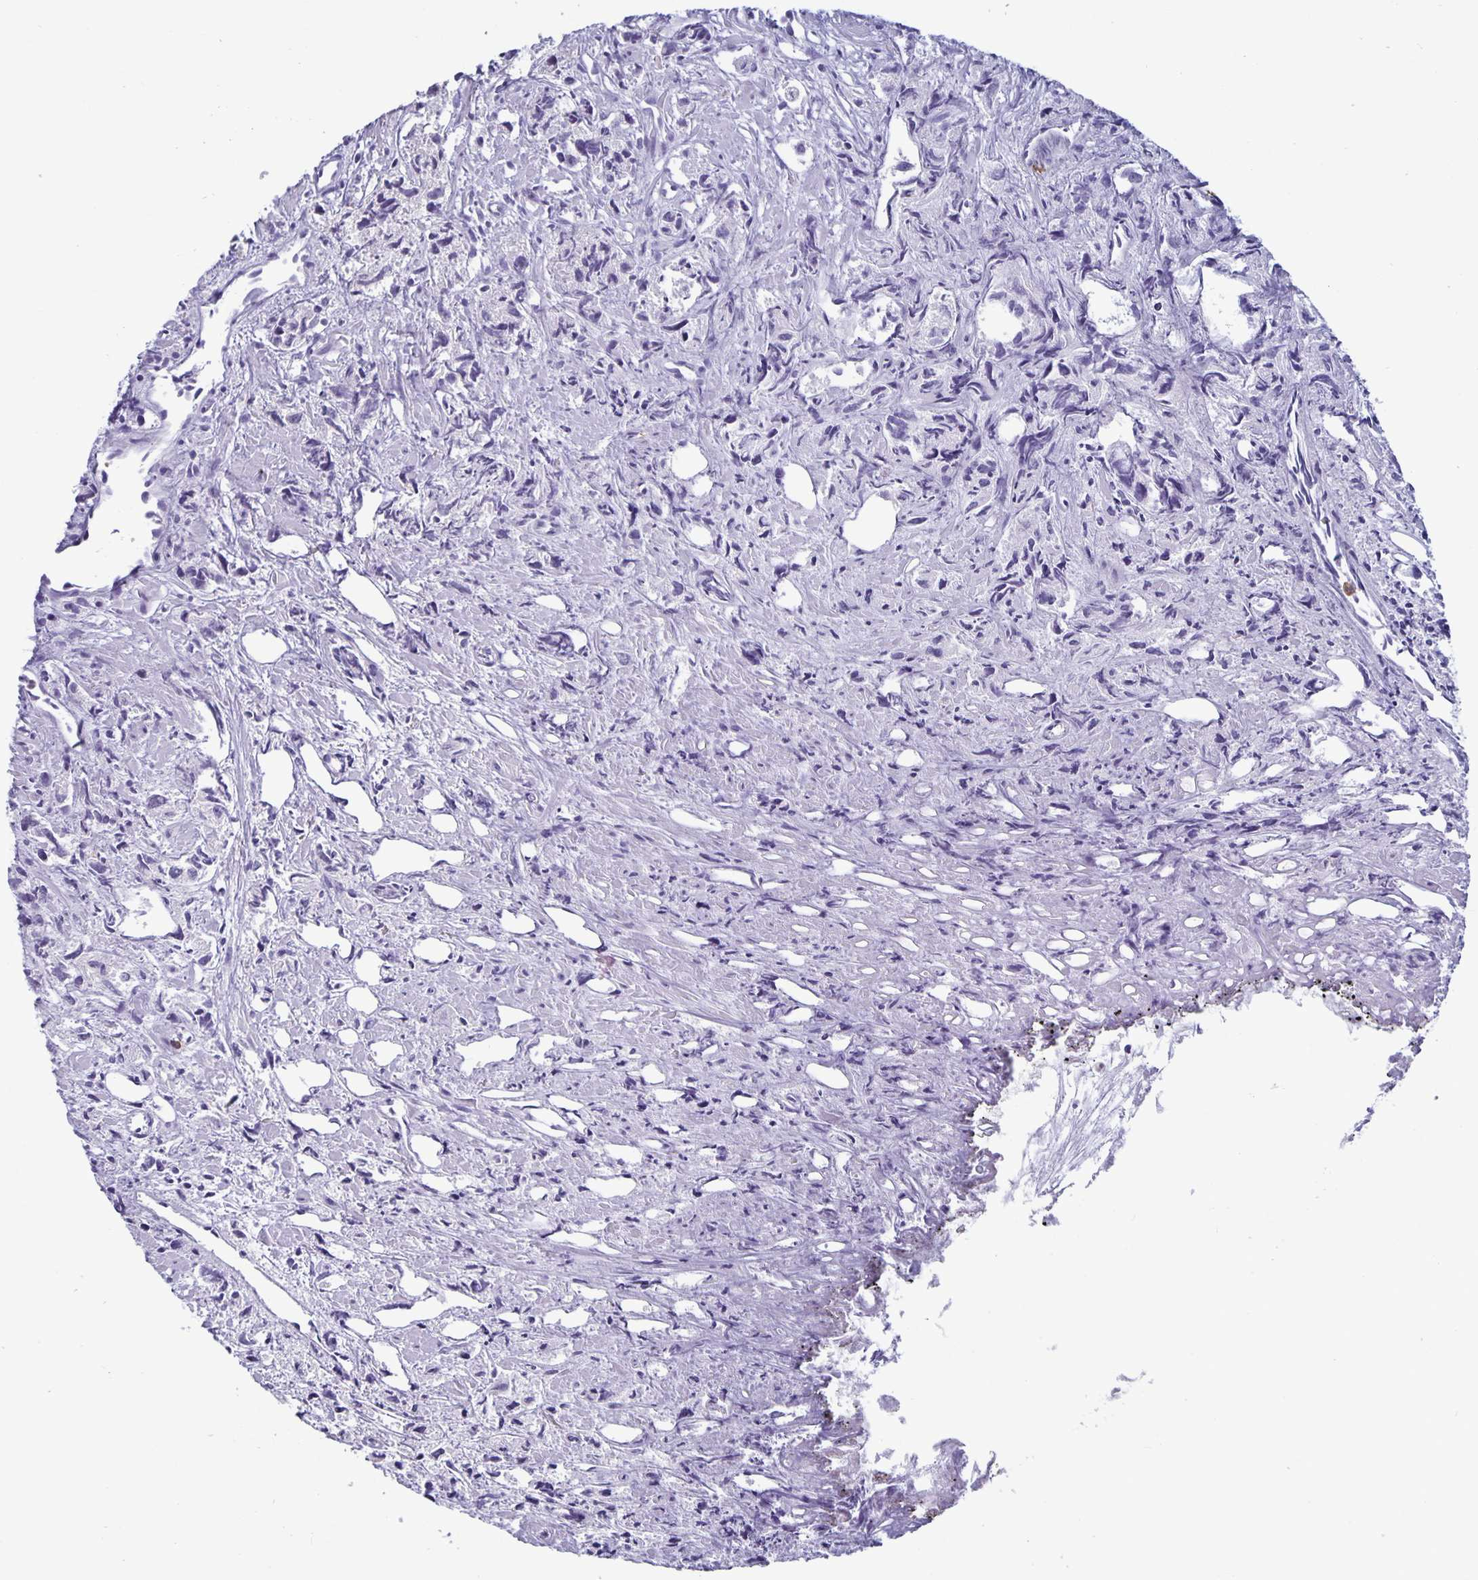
{"staining": {"intensity": "negative", "quantity": "none", "location": "none"}, "tissue": "prostate cancer", "cell_type": "Tumor cells", "image_type": "cancer", "snomed": [{"axis": "morphology", "description": "Adenocarcinoma, High grade"}, {"axis": "topography", "description": "Prostate"}], "caption": "IHC image of human prostate cancer (high-grade adenocarcinoma) stained for a protein (brown), which demonstrates no expression in tumor cells. (DAB immunohistochemistry (IHC) visualized using brightfield microscopy, high magnification).", "gene": "PLCB3", "patient": {"sex": "male", "age": 58}}